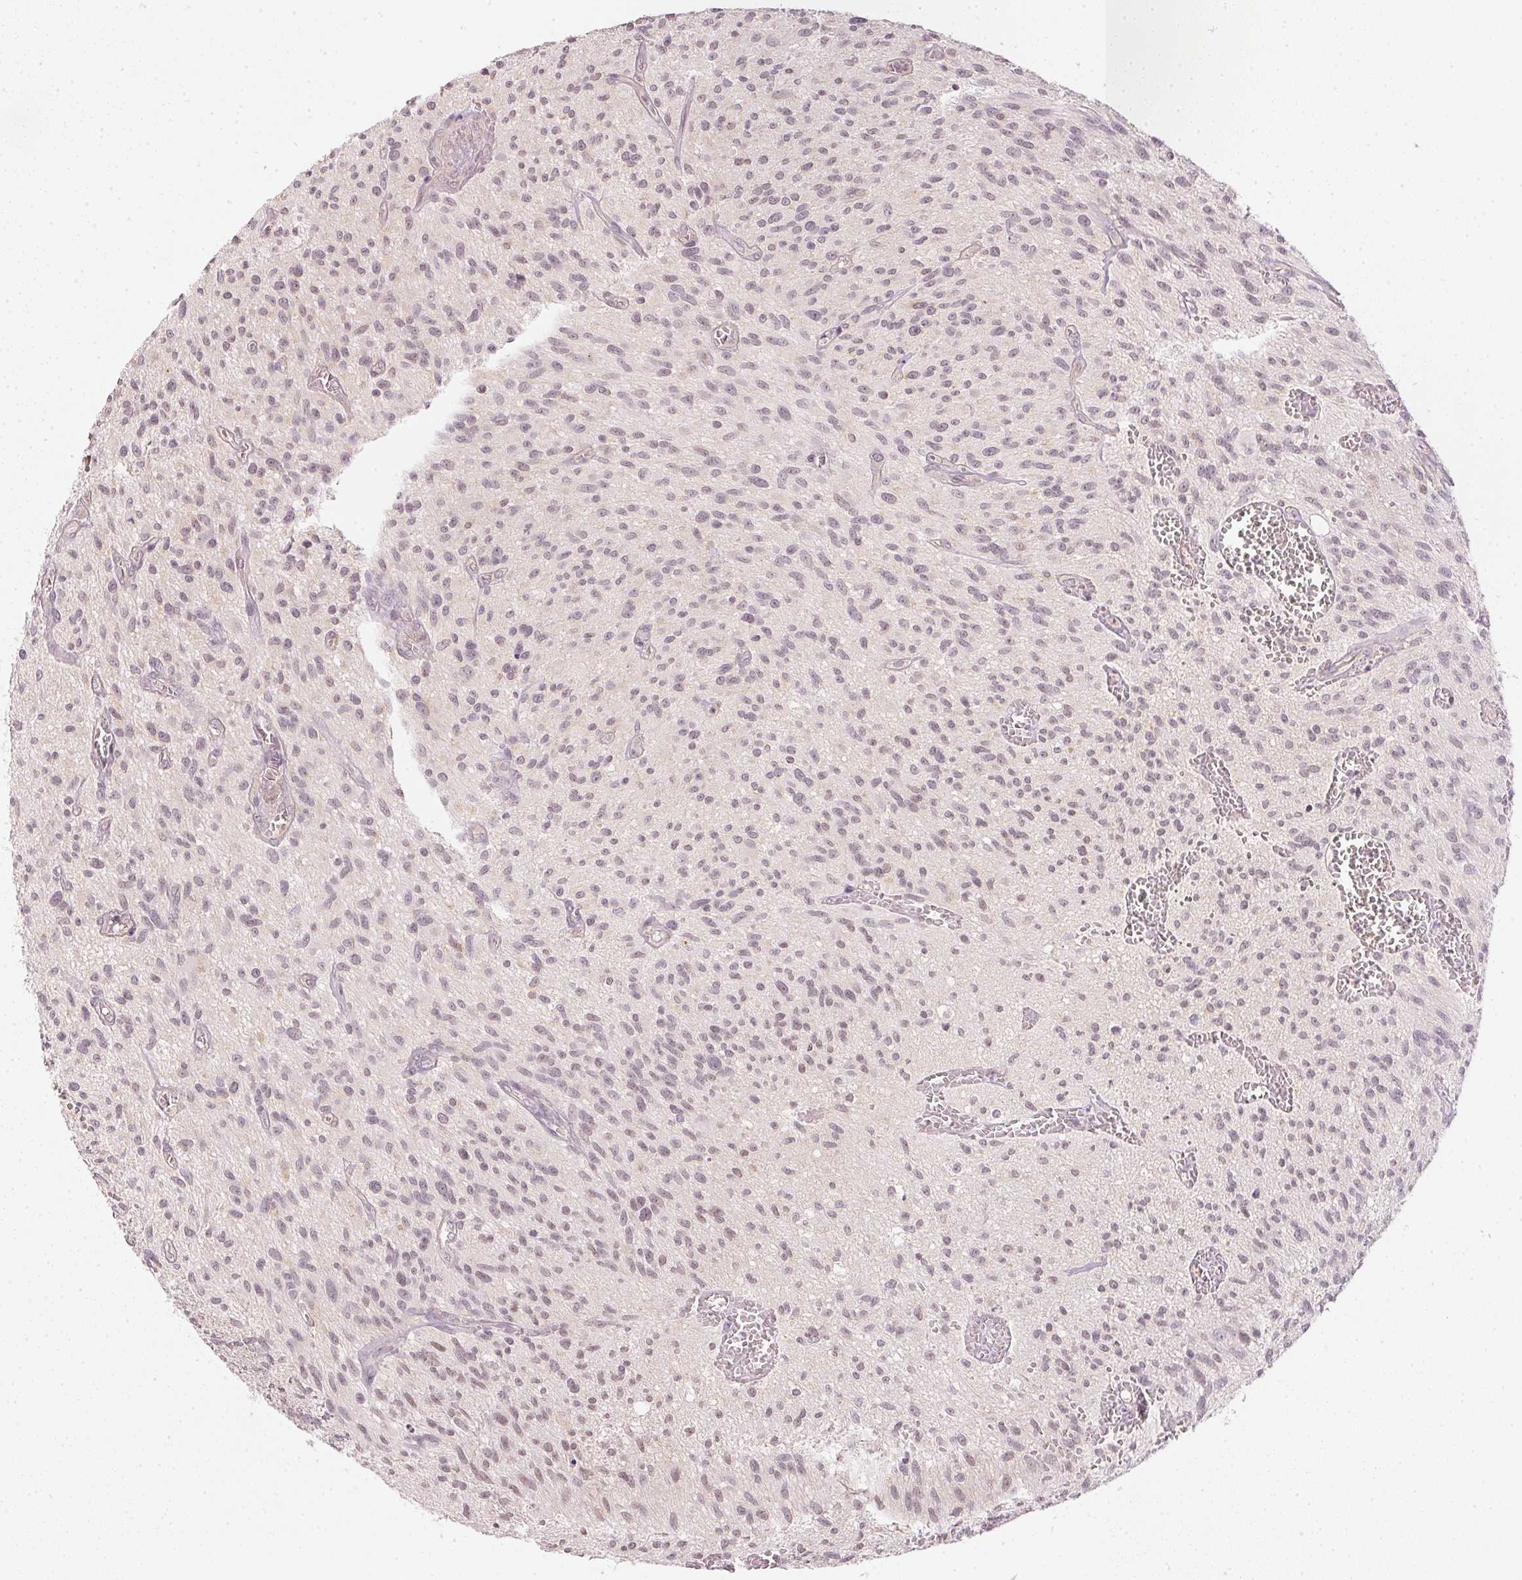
{"staining": {"intensity": "weak", "quantity": "<25%", "location": "nuclear"}, "tissue": "glioma", "cell_type": "Tumor cells", "image_type": "cancer", "snomed": [{"axis": "morphology", "description": "Glioma, malignant, High grade"}, {"axis": "topography", "description": "Brain"}], "caption": "IHC photomicrograph of human glioma stained for a protein (brown), which displays no staining in tumor cells. (DAB (3,3'-diaminobenzidine) immunohistochemistry (IHC), high magnification).", "gene": "KPRP", "patient": {"sex": "male", "age": 75}}